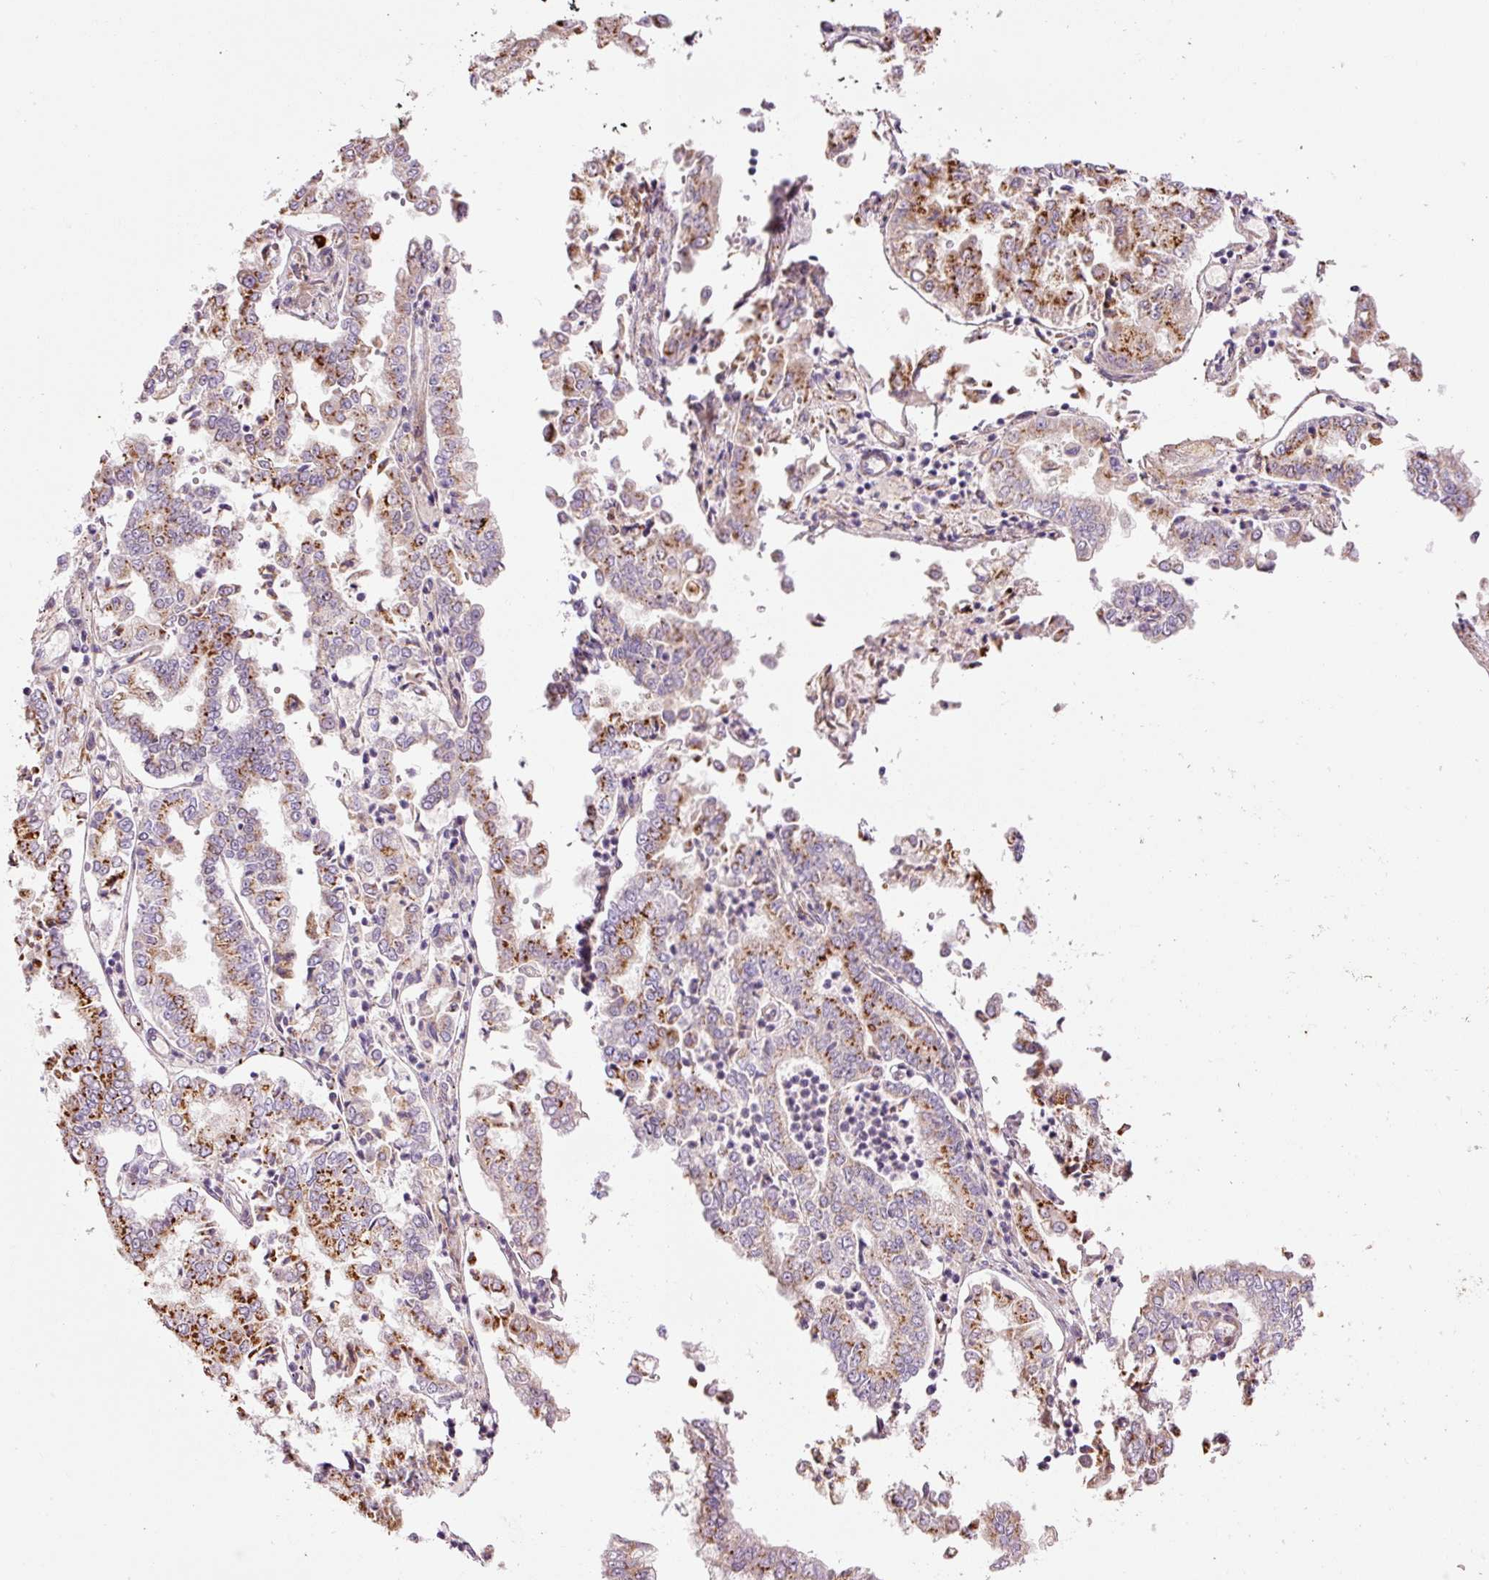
{"staining": {"intensity": "moderate", "quantity": ">75%", "location": "cytoplasmic/membranous"}, "tissue": "stomach cancer", "cell_type": "Tumor cells", "image_type": "cancer", "snomed": [{"axis": "morphology", "description": "Adenocarcinoma, NOS"}, {"axis": "topography", "description": "Stomach"}], "caption": "DAB immunohistochemical staining of stomach adenocarcinoma shows moderate cytoplasmic/membranous protein positivity in approximately >75% of tumor cells.", "gene": "ANKRD20A1", "patient": {"sex": "male", "age": 76}}